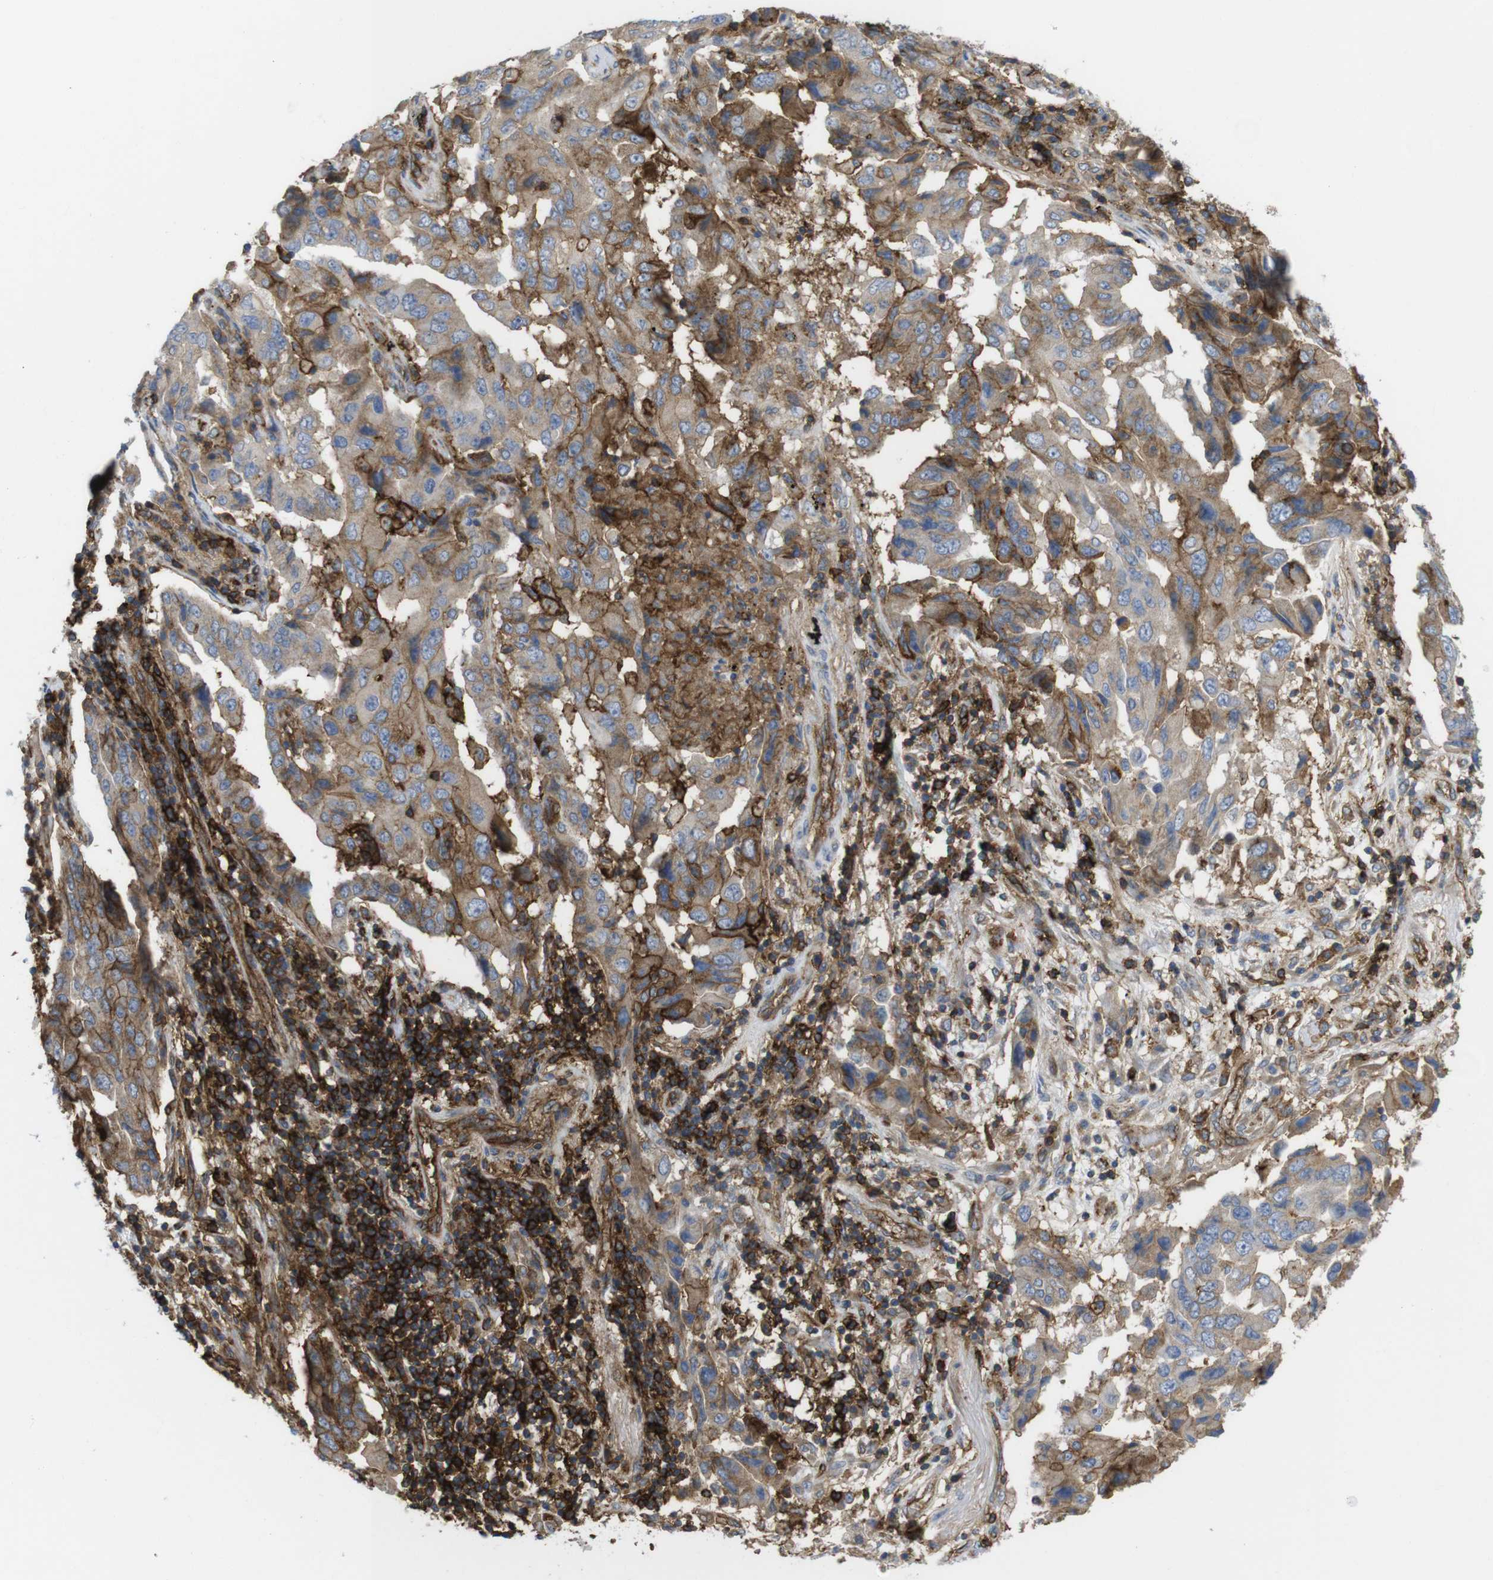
{"staining": {"intensity": "moderate", "quantity": ">75%", "location": "cytoplasmic/membranous"}, "tissue": "lung cancer", "cell_type": "Tumor cells", "image_type": "cancer", "snomed": [{"axis": "morphology", "description": "Adenocarcinoma, NOS"}, {"axis": "topography", "description": "Lung"}], "caption": "Lung cancer (adenocarcinoma) was stained to show a protein in brown. There is medium levels of moderate cytoplasmic/membranous staining in about >75% of tumor cells. Using DAB (3,3'-diaminobenzidine) (brown) and hematoxylin (blue) stains, captured at high magnification using brightfield microscopy.", "gene": "CCR6", "patient": {"sex": "female", "age": 65}}